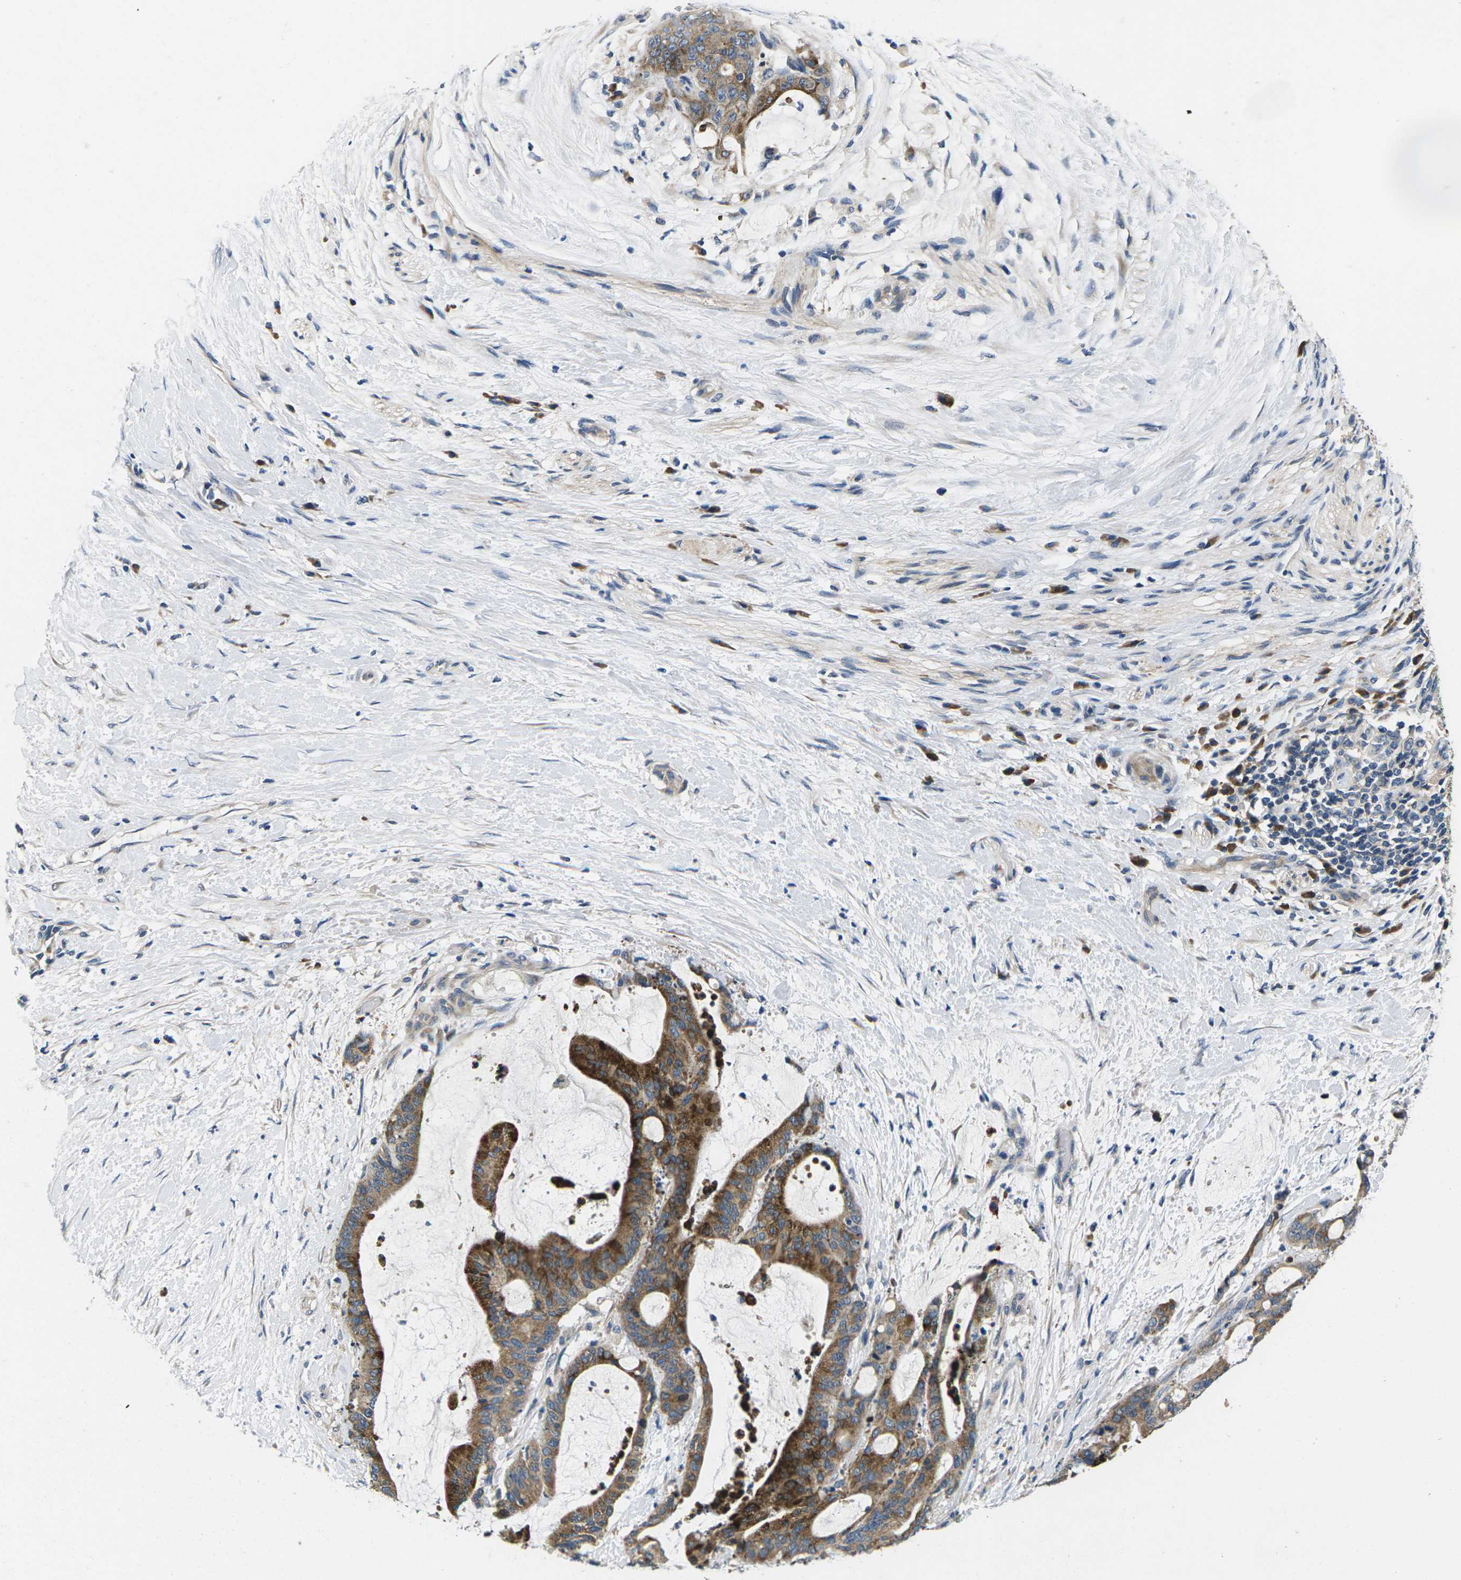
{"staining": {"intensity": "moderate", "quantity": ">75%", "location": "cytoplasmic/membranous"}, "tissue": "liver cancer", "cell_type": "Tumor cells", "image_type": "cancer", "snomed": [{"axis": "morphology", "description": "Cholangiocarcinoma"}, {"axis": "topography", "description": "Liver"}], "caption": "Immunohistochemical staining of human liver cancer (cholangiocarcinoma) reveals moderate cytoplasmic/membranous protein positivity in approximately >75% of tumor cells. Using DAB (3,3'-diaminobenzidine) (brown) and hematoxylin (blue) stains, captured at high magnification using brightfield microscopy.", "gene": "ERGIC3", "patient": {"sex": "female", "age": 73}}